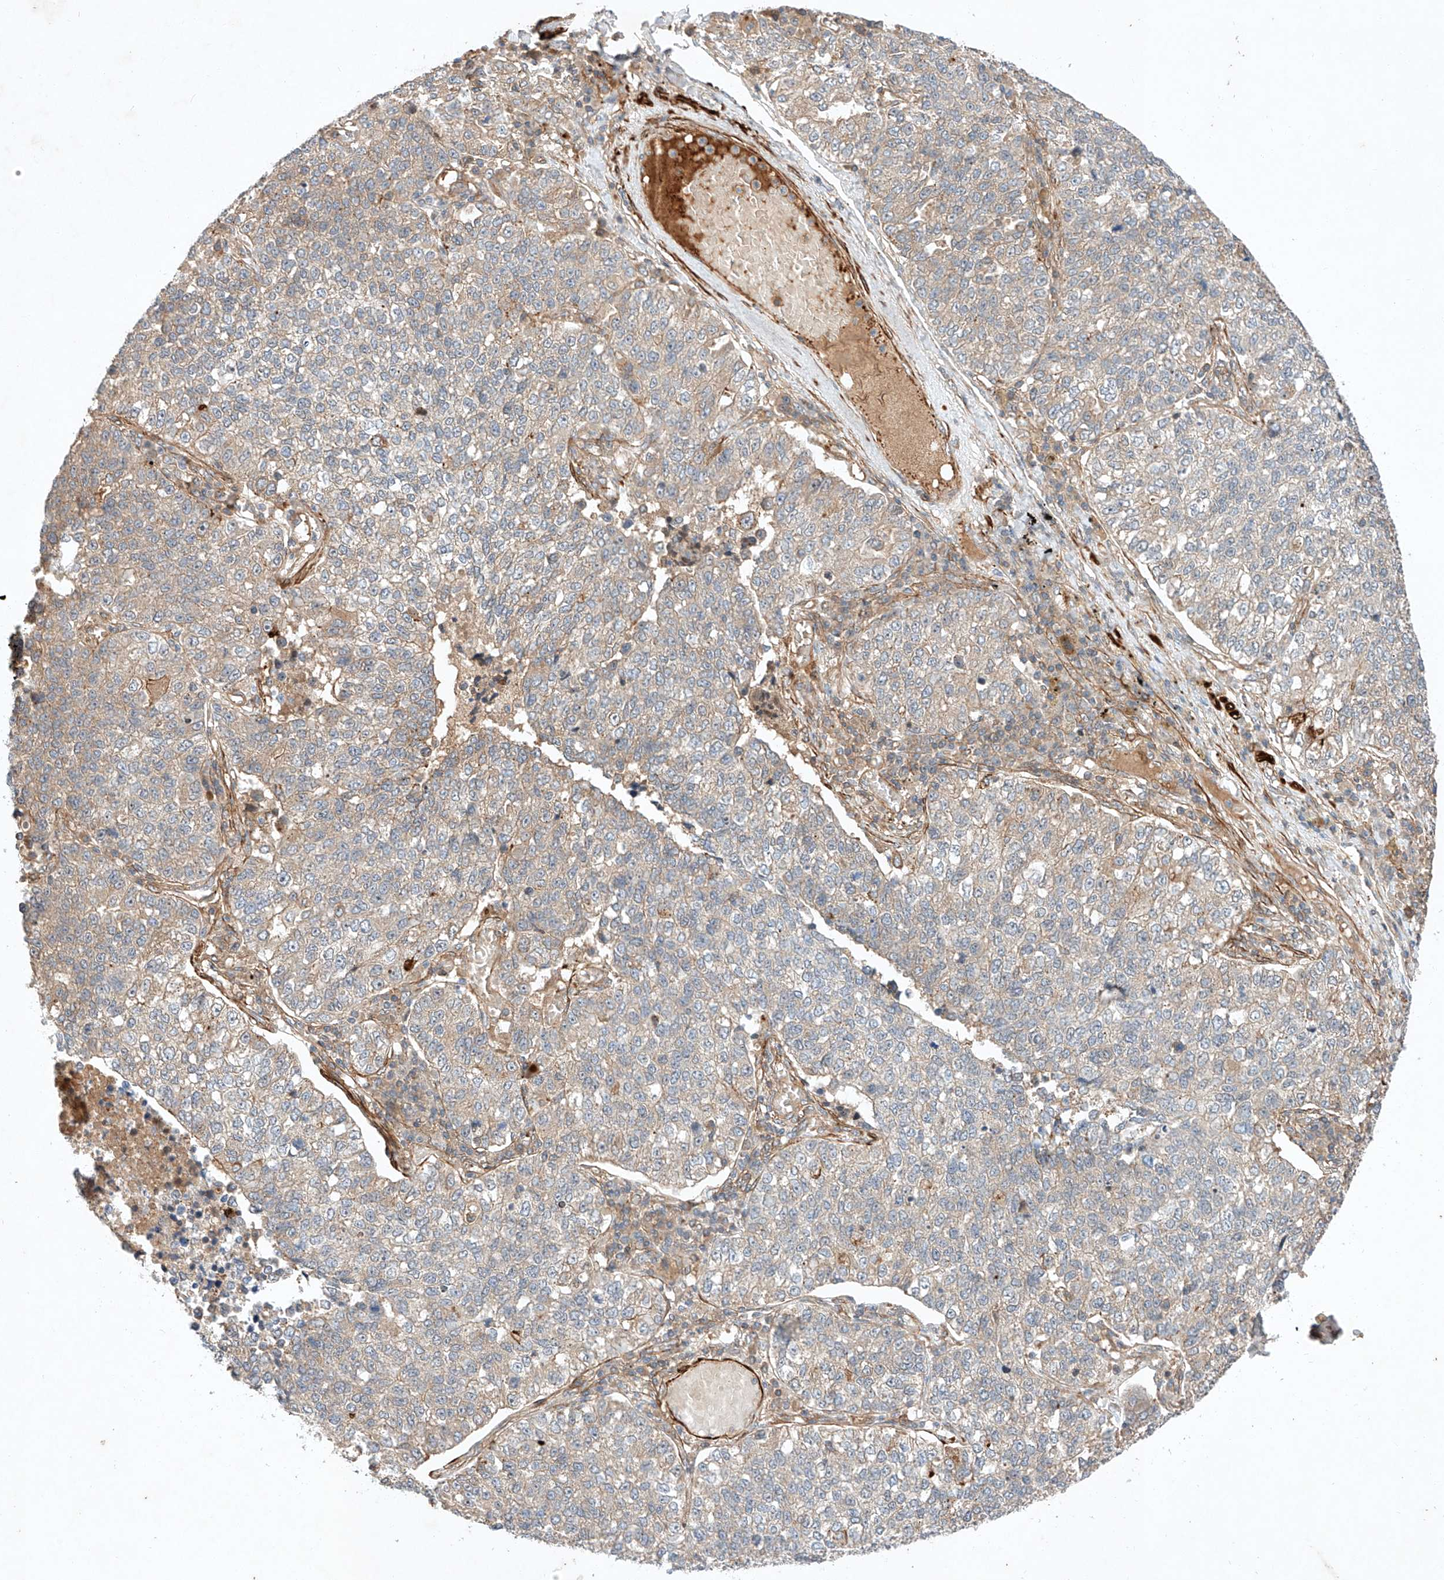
{"staining": {"intensity": "weak", "quantity": "25%-75%", "location": "cytoplasmic/membranous"}, "tissue": "lung cancer", "cell_type": "Tumor cells", "image_type": "cancer", "snomed": [{"axis": "morphology", "description": "Adenocarcinoma, NOS"}, {"axis": "topography", "description": "Lung"}], "caption": "Immunohistochemistry (IHC) of human lung cancer (adenocarcinoma) displays low levels of weak cytoplasmic/membranous expression in about 25%-75% of tumor cells.", "gene": "ARHGAP33", "patient": {"sex": "male", "age": 49}}